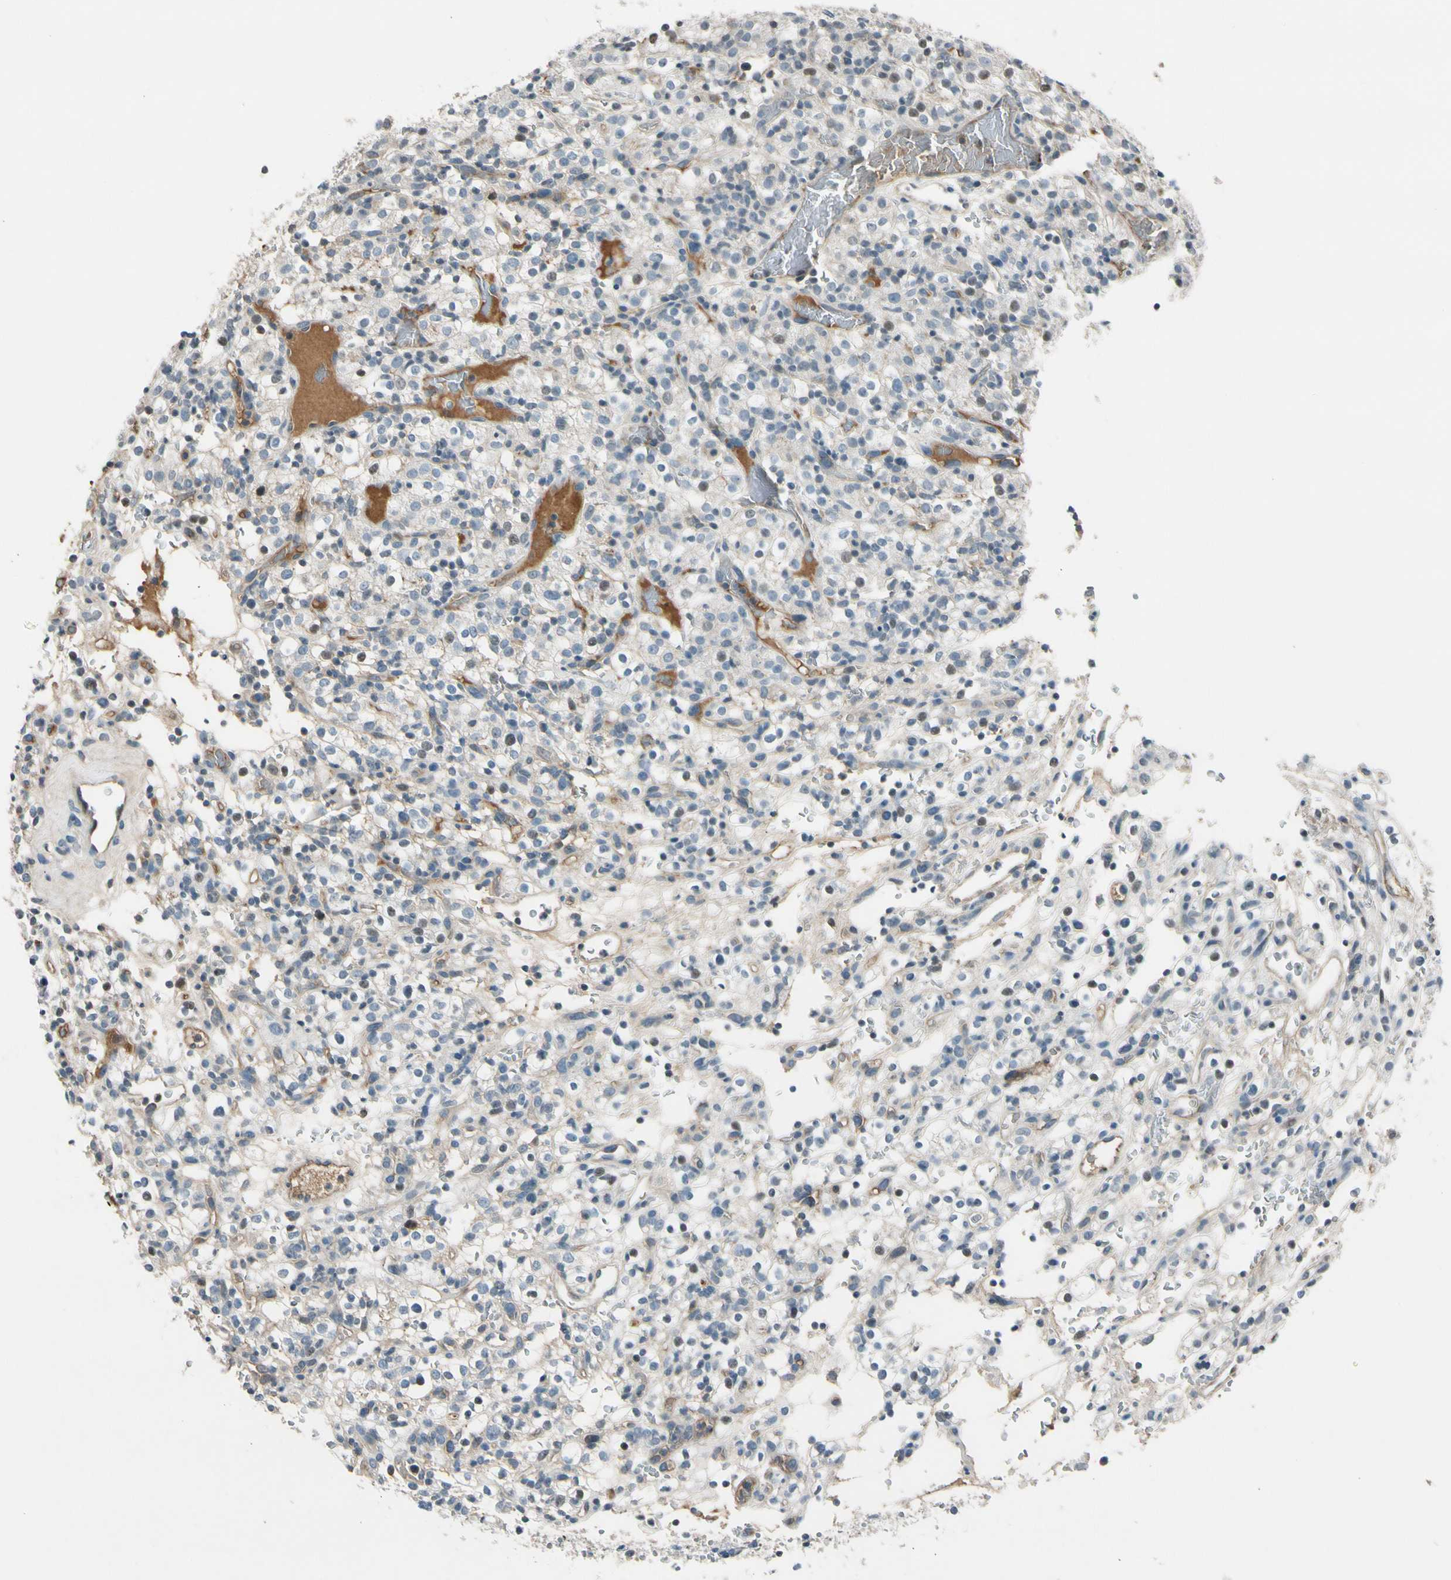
{"staining": {"intensity": "negative", "quantity": "none", "location": "none"}, "tissue": "renal cancer", "cell_type": "Tumor cells", "image_type": "cancer", "snomed": [{"axis": "morphology", "description": "Normal tissue, NOS"}, {"axis": "morphology", "description": "Adenocarcinoma, NOS"}, {"axis": "topography", "description": "Kidney"}], "caption": "IHC of adenocarcinoma (renal) reveals no positivity in tumor cells.", "gene": "PDPN", "patient": {"sex": "female", "age": 72}}